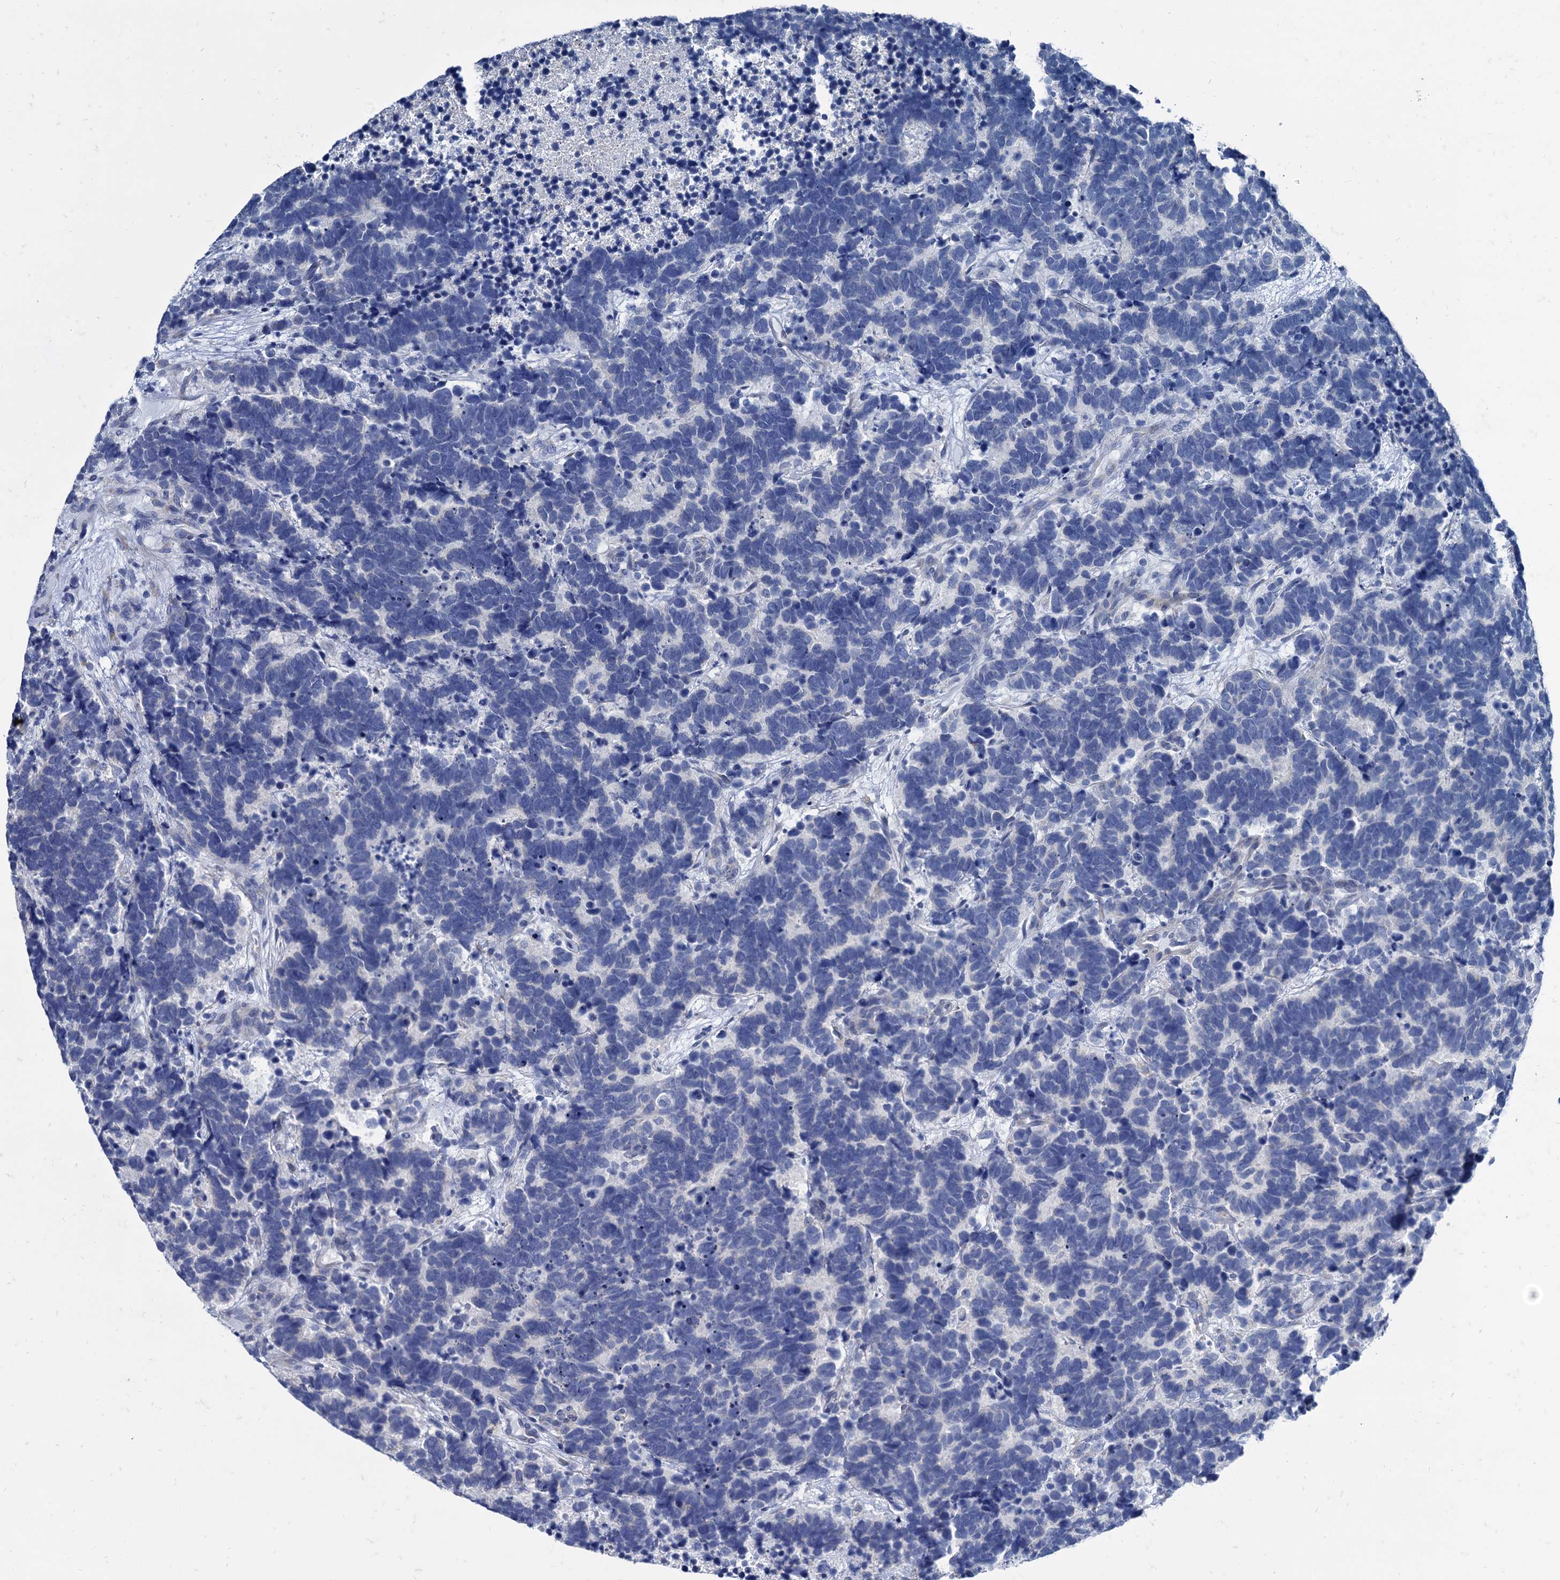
{"staining": {"intensity": "negative", "quantity": "none", "location": "none"}, "tissue": "carcinoid", "cell_type": "Tumor cells", "image_type": "cancer", "snomed": [{"axis": "morphology", "description": "Carcinoma, NOS"}, {"axis": "morphology", "description": "Carcinoid, malignant, NOS"}, {"axis": "topography", "description": "Urinary bladder"}], "caption": "High power microscopy histopathology image of an immunohistochemistry (IHC) image of carcinoid, revealing no significant staining in tumor cells. (Stains: DAB (3,3'-diaminobenzidine) immunohistochemistry (IHC) with hematoxylin counter stain, Microscopy: brightfield microscopy at high magnification).", "gene": "FOXR2", "patient": {"sex": "male", "age": 57}}